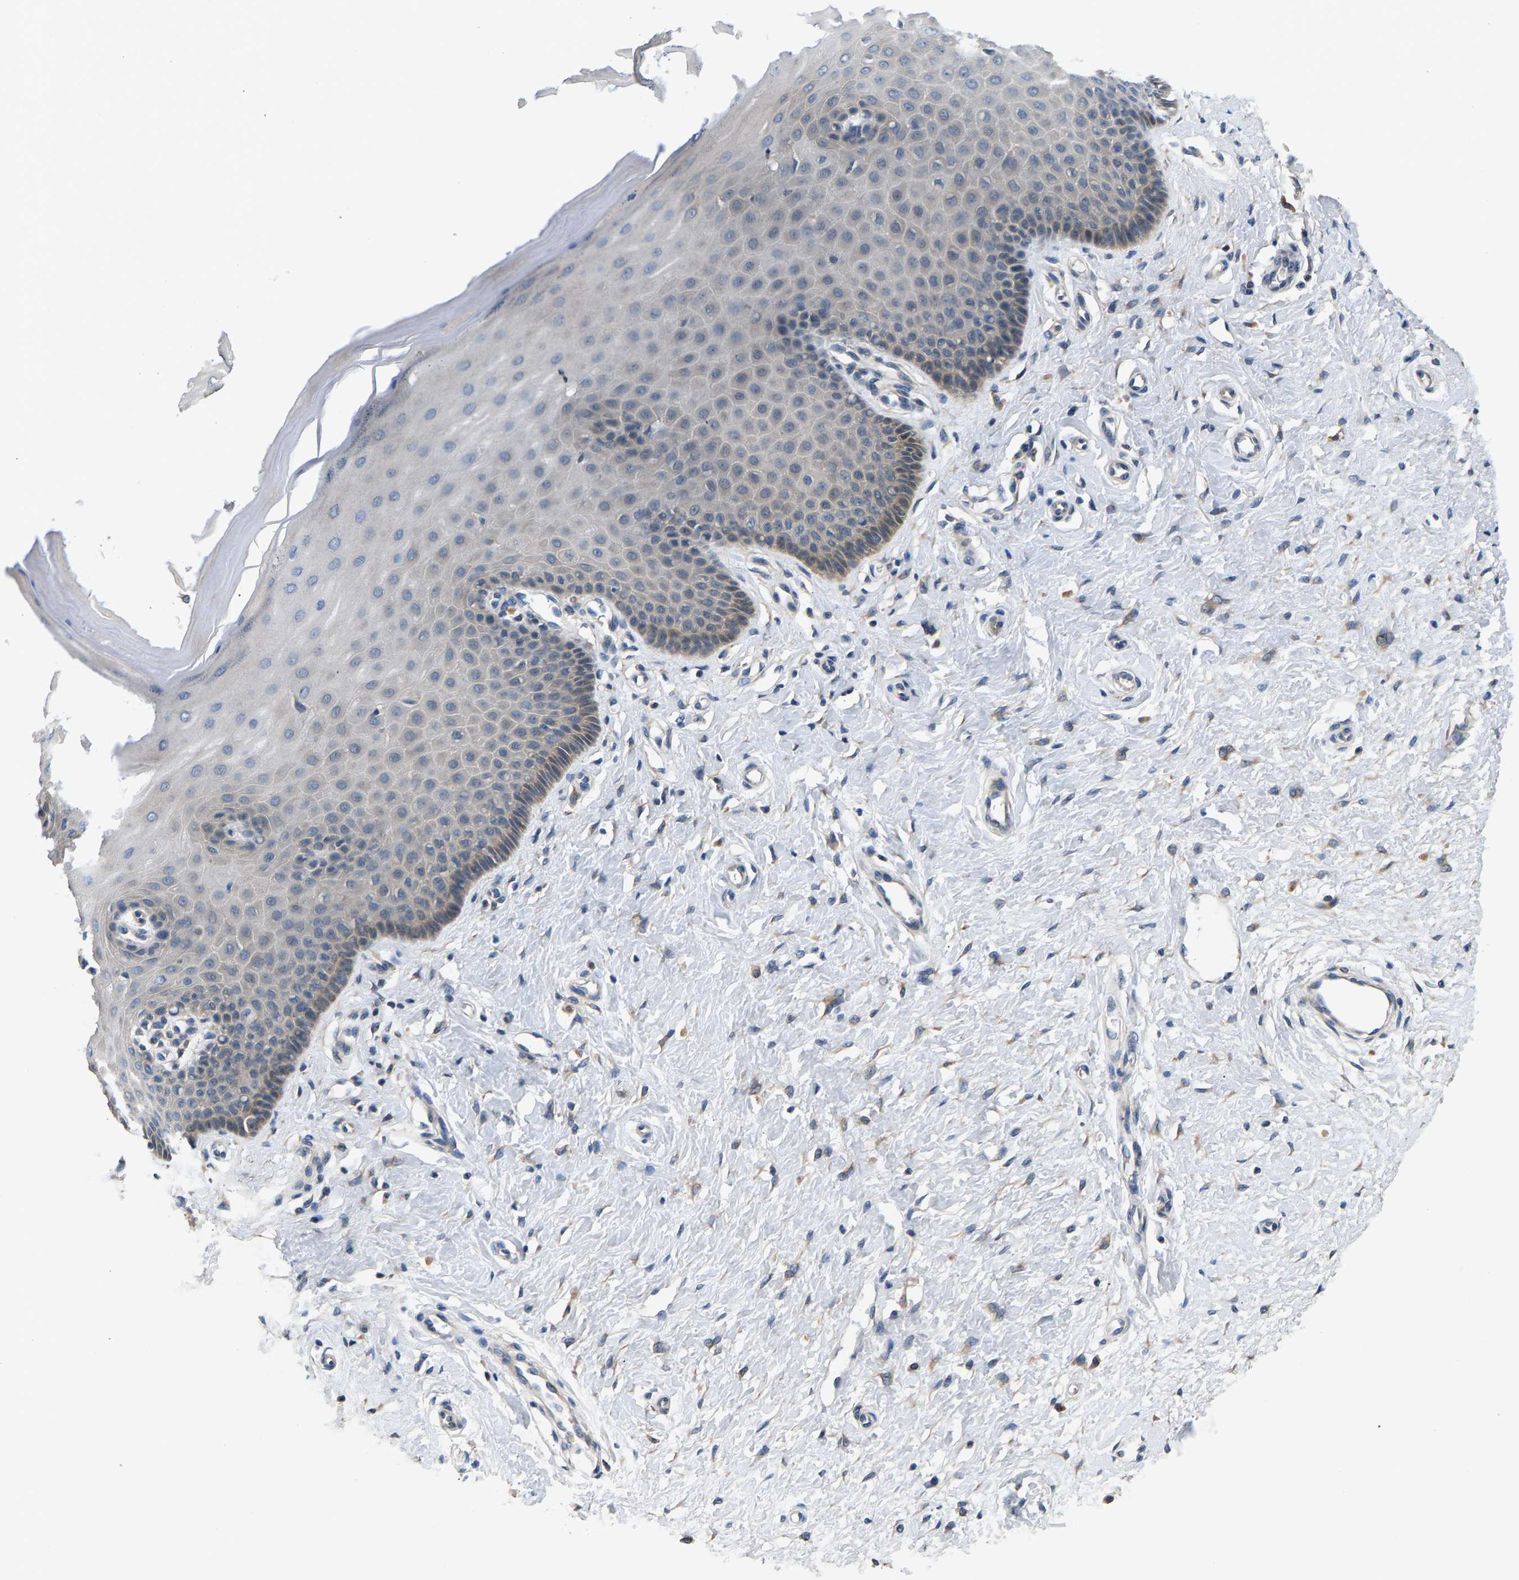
{"staining": {"intensity": "weak", "quantity": "<25%", "location": "cytoplasmic/membranous"}, "tissue": "cervix", "cell_type": "Squamous epithelial cells", "image_type": "normal", "snomed": [{"axis": "morphology", "description": "Normal tissue, NOS"}, {"axis": "topography", "description": "Cervix"}], "caption": "A high-resolution image shows IHC staining of normal cervix, which reveals no significant staining in squamous epithelial cells. (Brightfield microscopy of DAB immunohistochemistry (IHC) at high magnification).", "gene": "NT5C", "patient": {"sex": "female", "age": 55}}